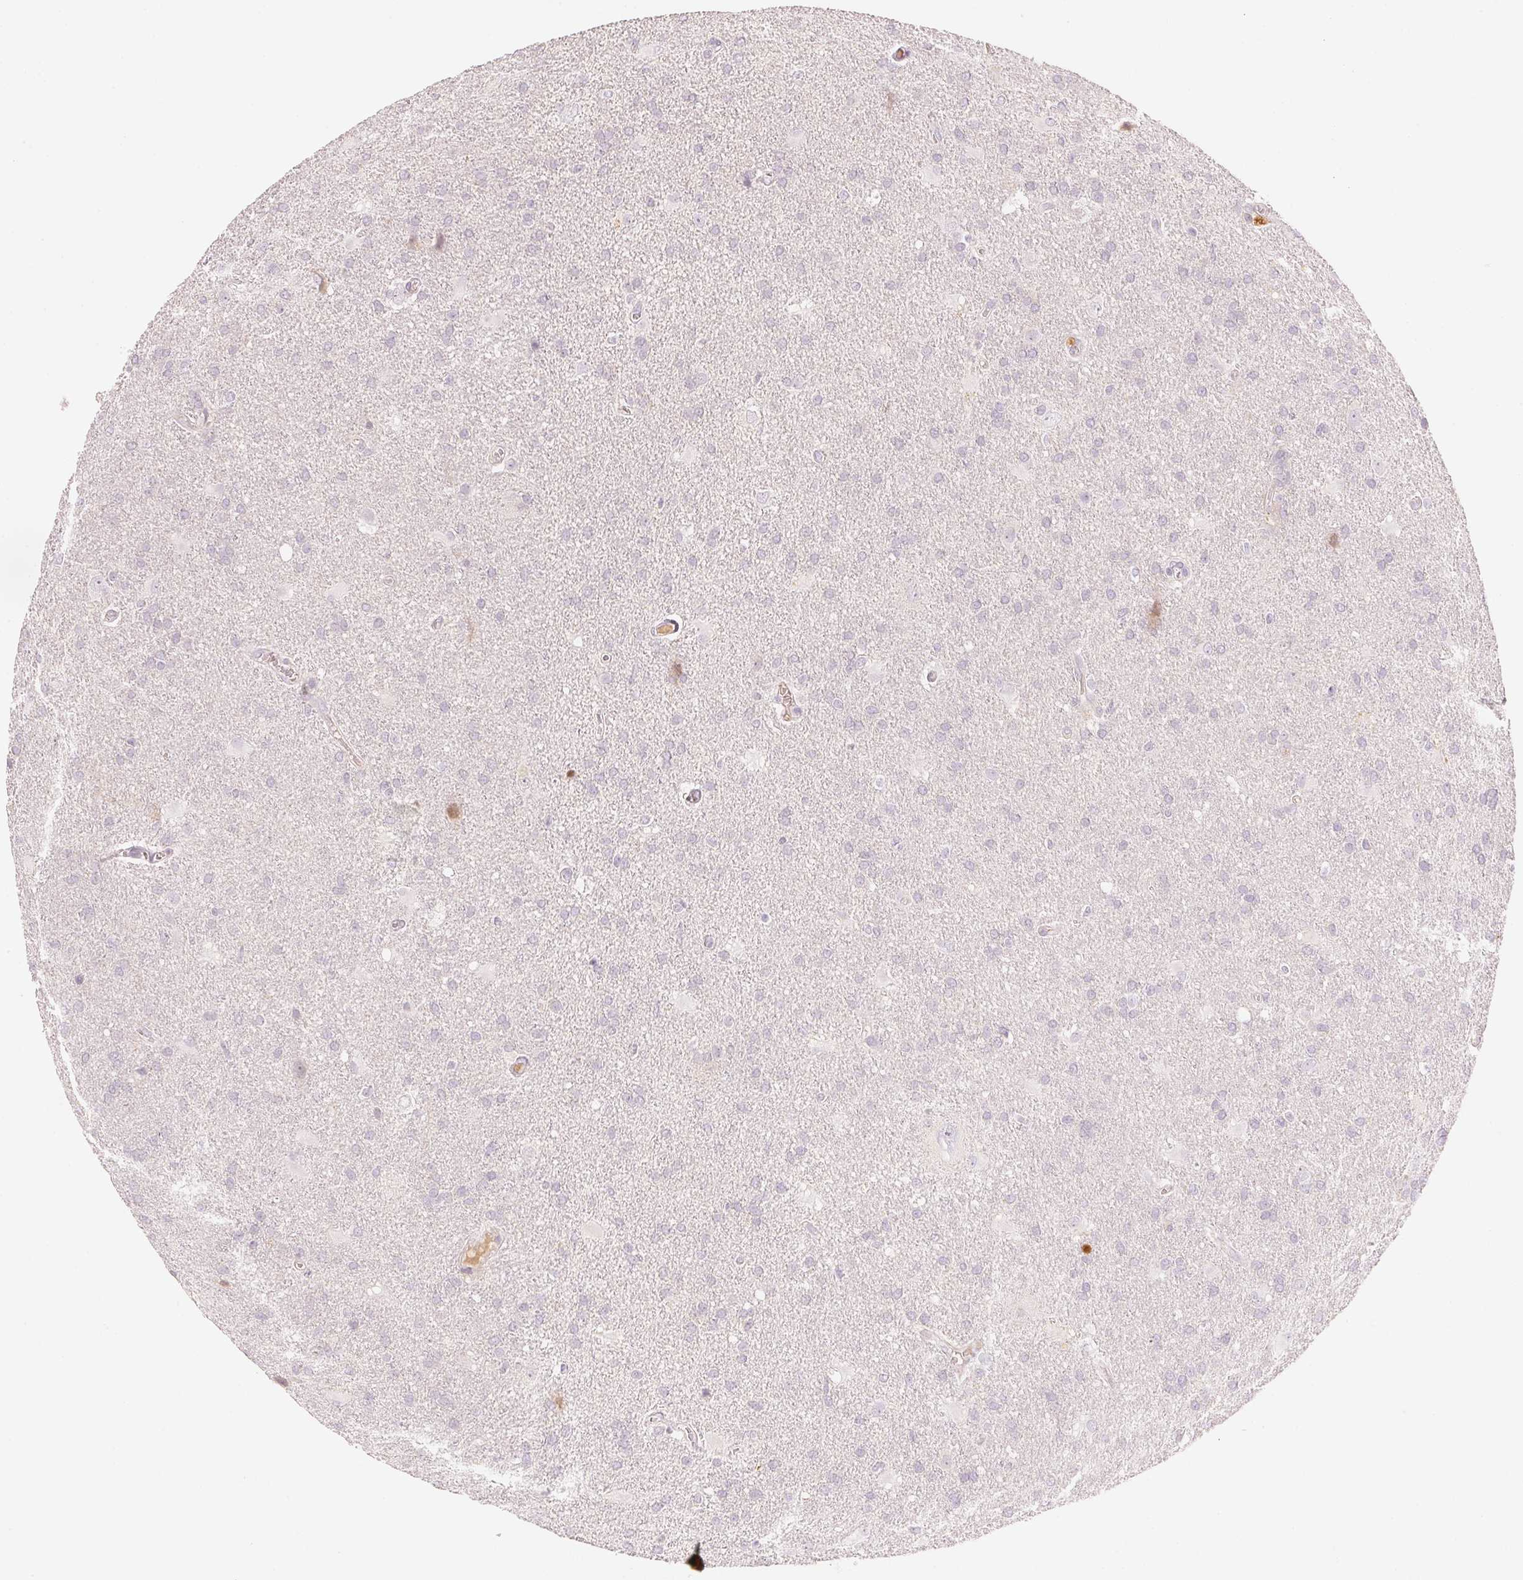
{"staining": {"intensity": "negative", "quantity": "none", "location": "none"}, "tissue": "glioma", "cell_type": "Tumor cells", "image_type": "cancer", "snomed": [{"axis": "morphology", "description": "Glioma, malignant, Low grade"}, {"axis": "topography", "description": "Brain"}], "caption": "A high-resolution image shows IHC staining of glioma, which reveals no significant positivity in tumor cells.", "gene": "RMDN2", "patient": {"sex": "male", "age": 66}}